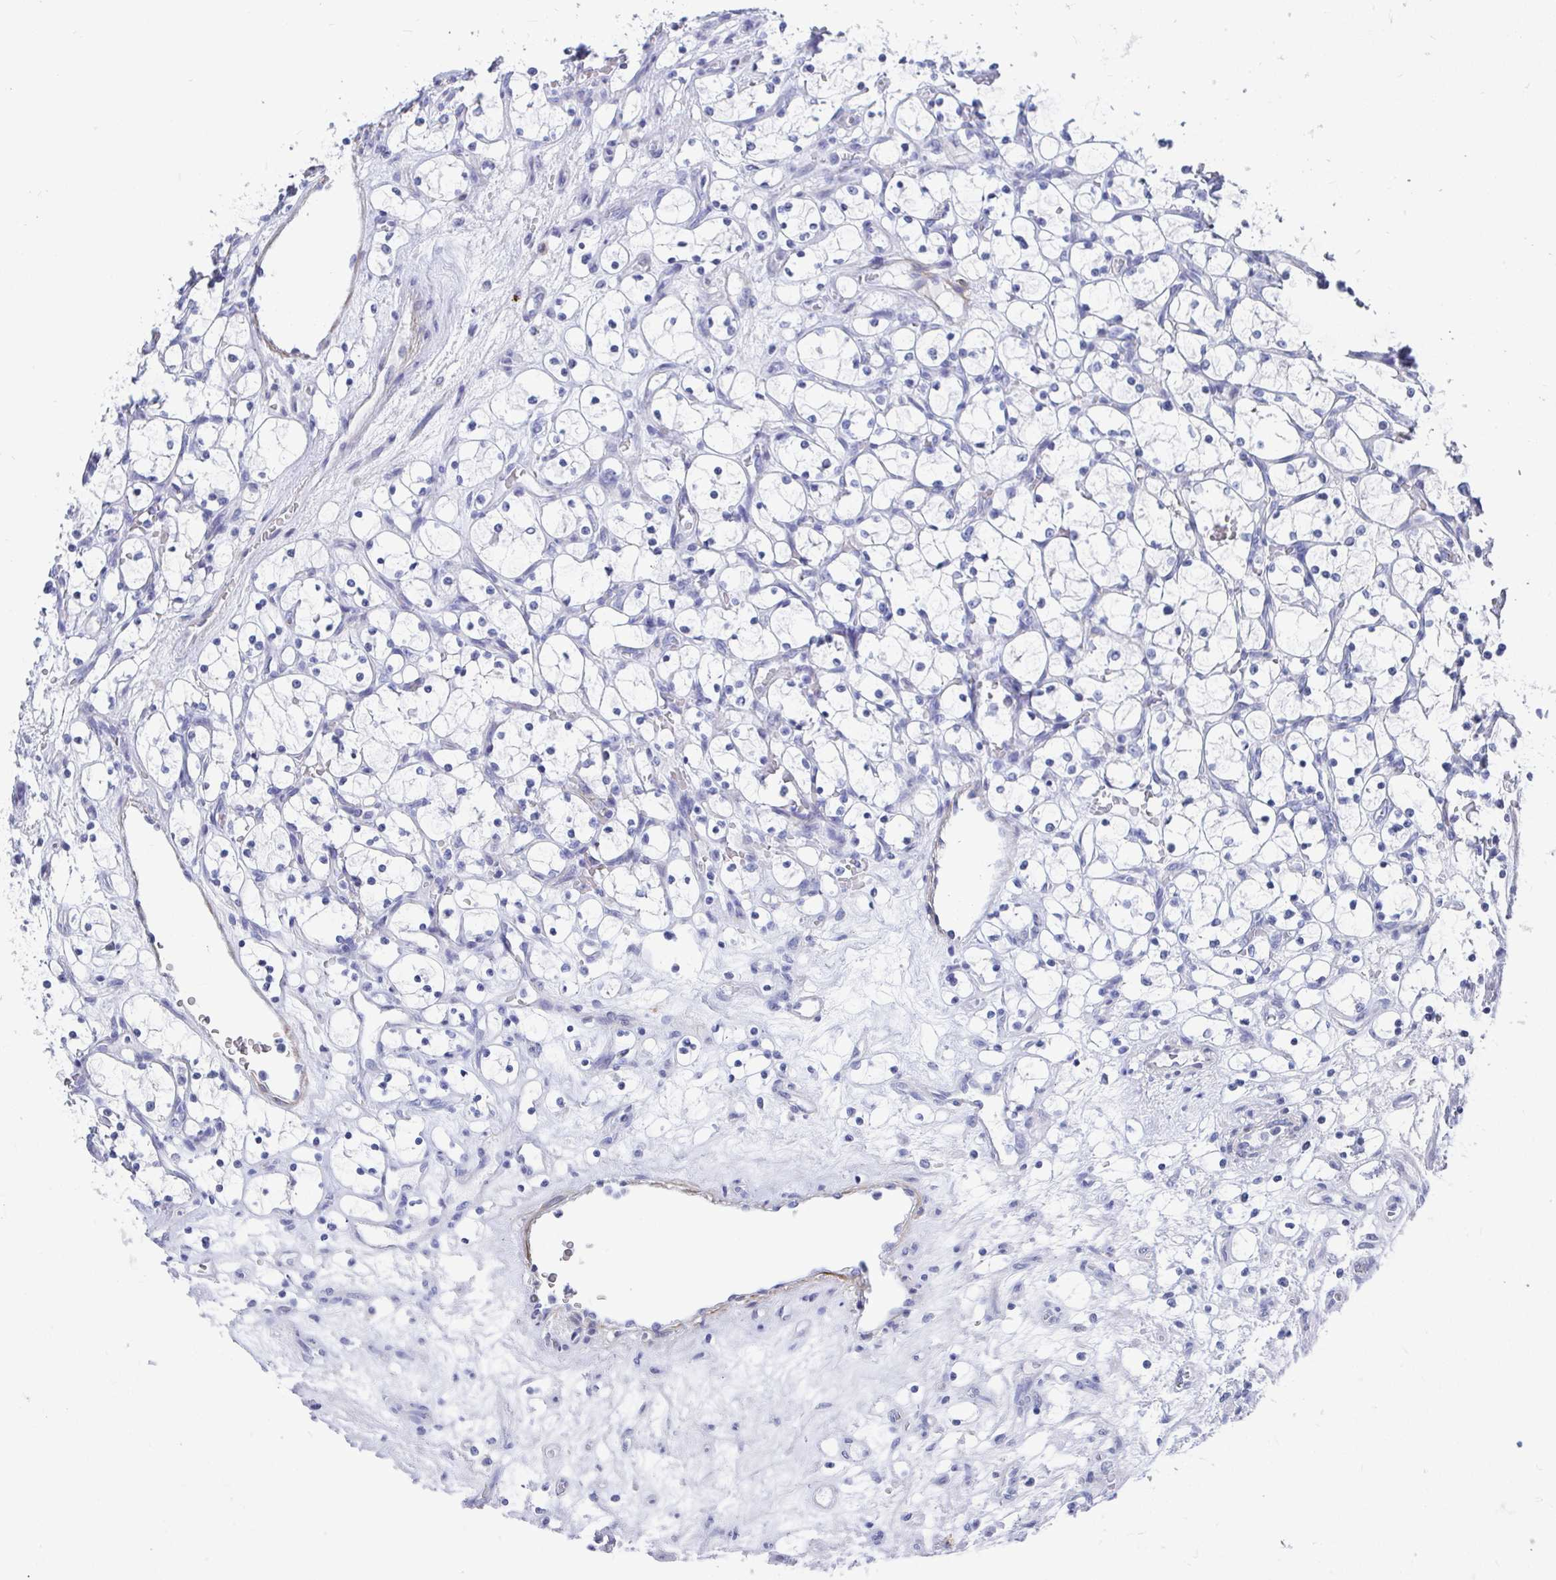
{"staining": {"intensity": "negative", "quantity": "none", "location": "none"}, "tissue": "renal cancer", "cell_type": "Tumor cells", "image_type": "cancer", "snomed": [{"axis": "morphology", "description": "Adenocarcinoma, NOS"}, {"axis": "topography", "description": "Kidney"}], "caption": "This is an immunohistochemistry micrograph of renal cancer (adenocarcinoma). There is no positivity in tumor cells.", "gene": "ZFP82", "patient": {"sex": "female", "age": 69}}